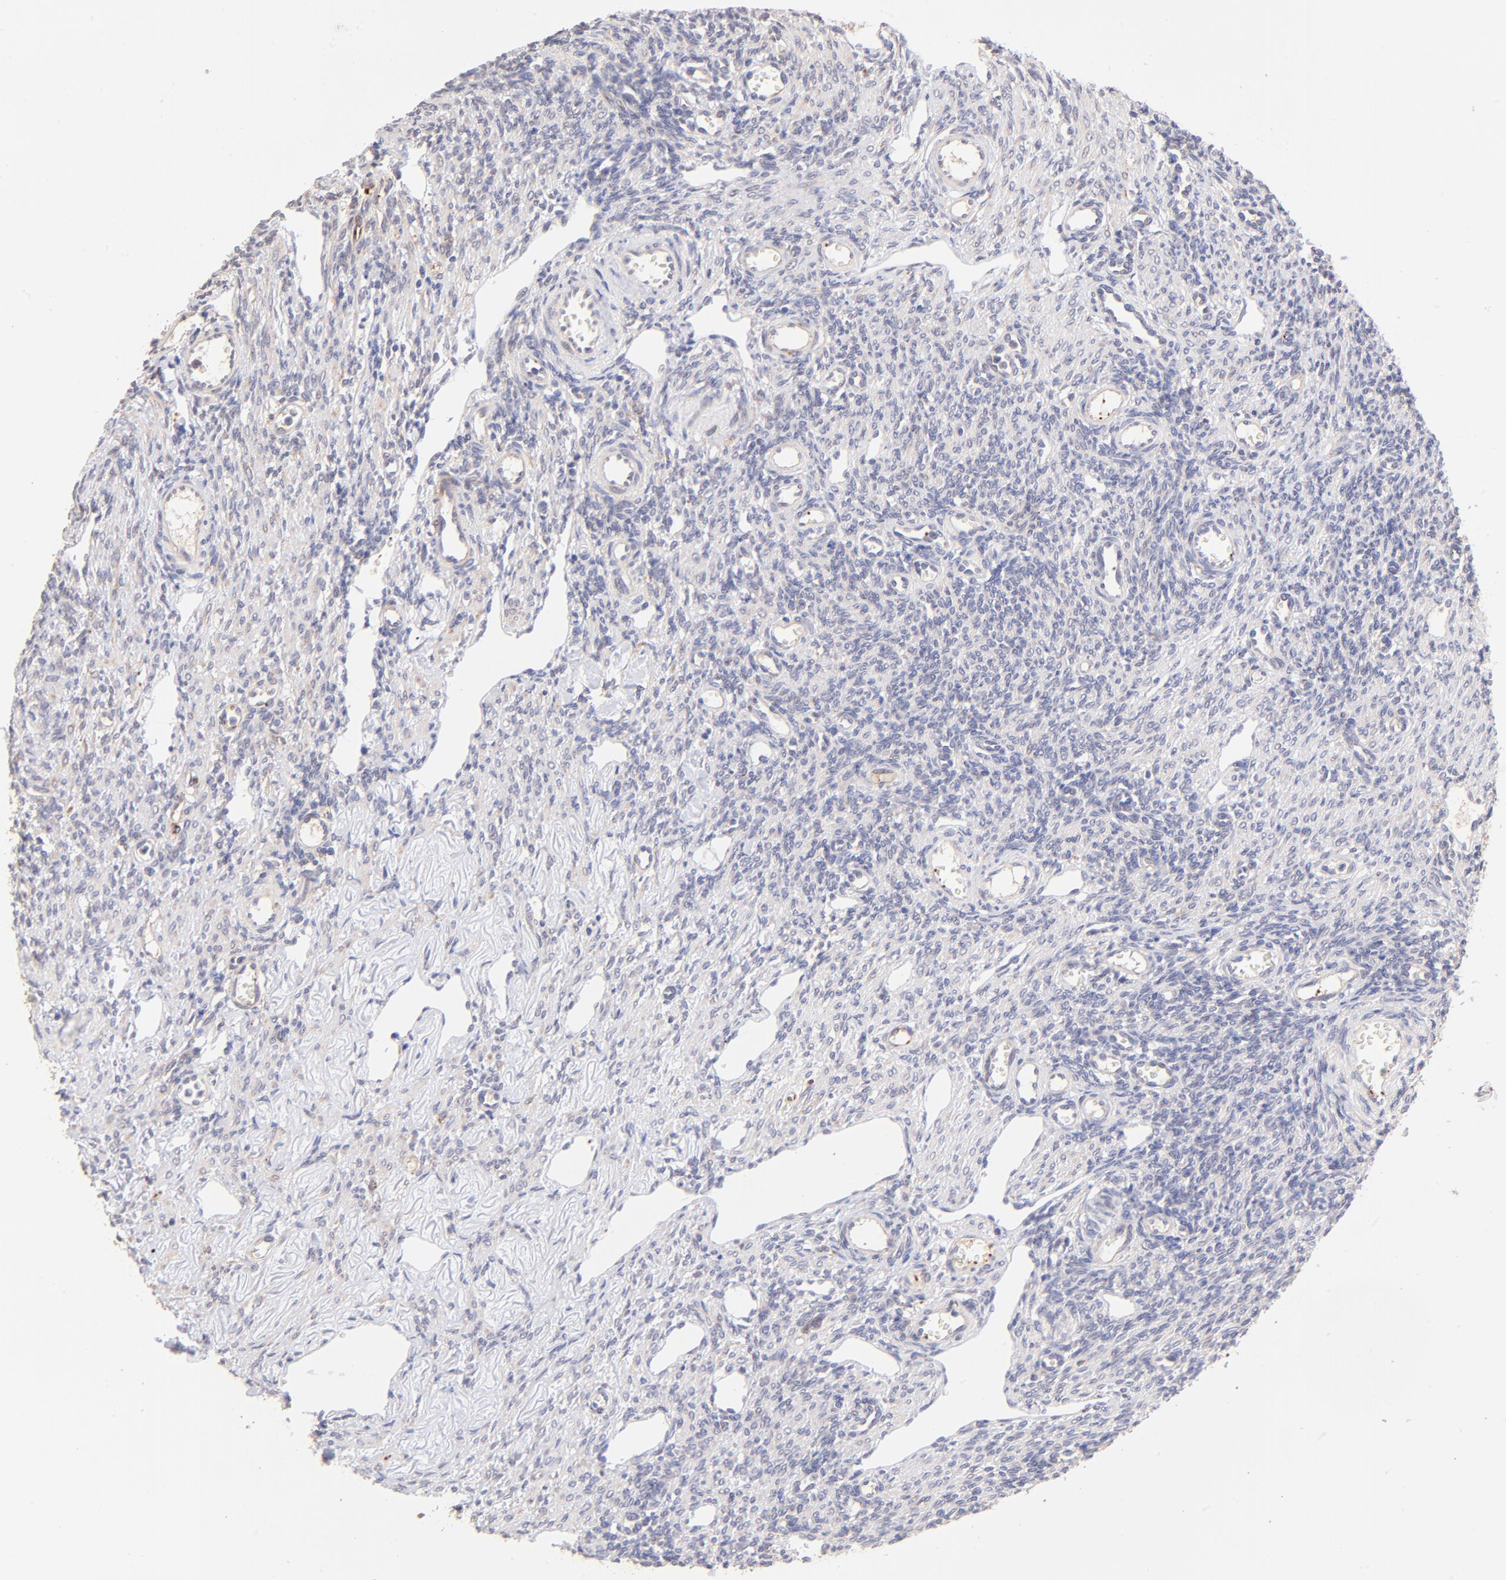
{"staining": {"intensity": "negative", "quantity": "none", "location": "none"}, "tissue": "ovary", "cell_type": "Follicle cells", "image_type": "normal", "snomed": [{"axis": "morphology", "description": "Normal tissue, NOS"}, {"axis": "topography", "description": "Ovary"}], "caption": "An immunohistochemistry (IHC) histopathology image of benign ovary is shown. There is no staining in follicle cells of ovary.", "gene": "SPARC", "patient": {"sex": "female", "age": 33}}